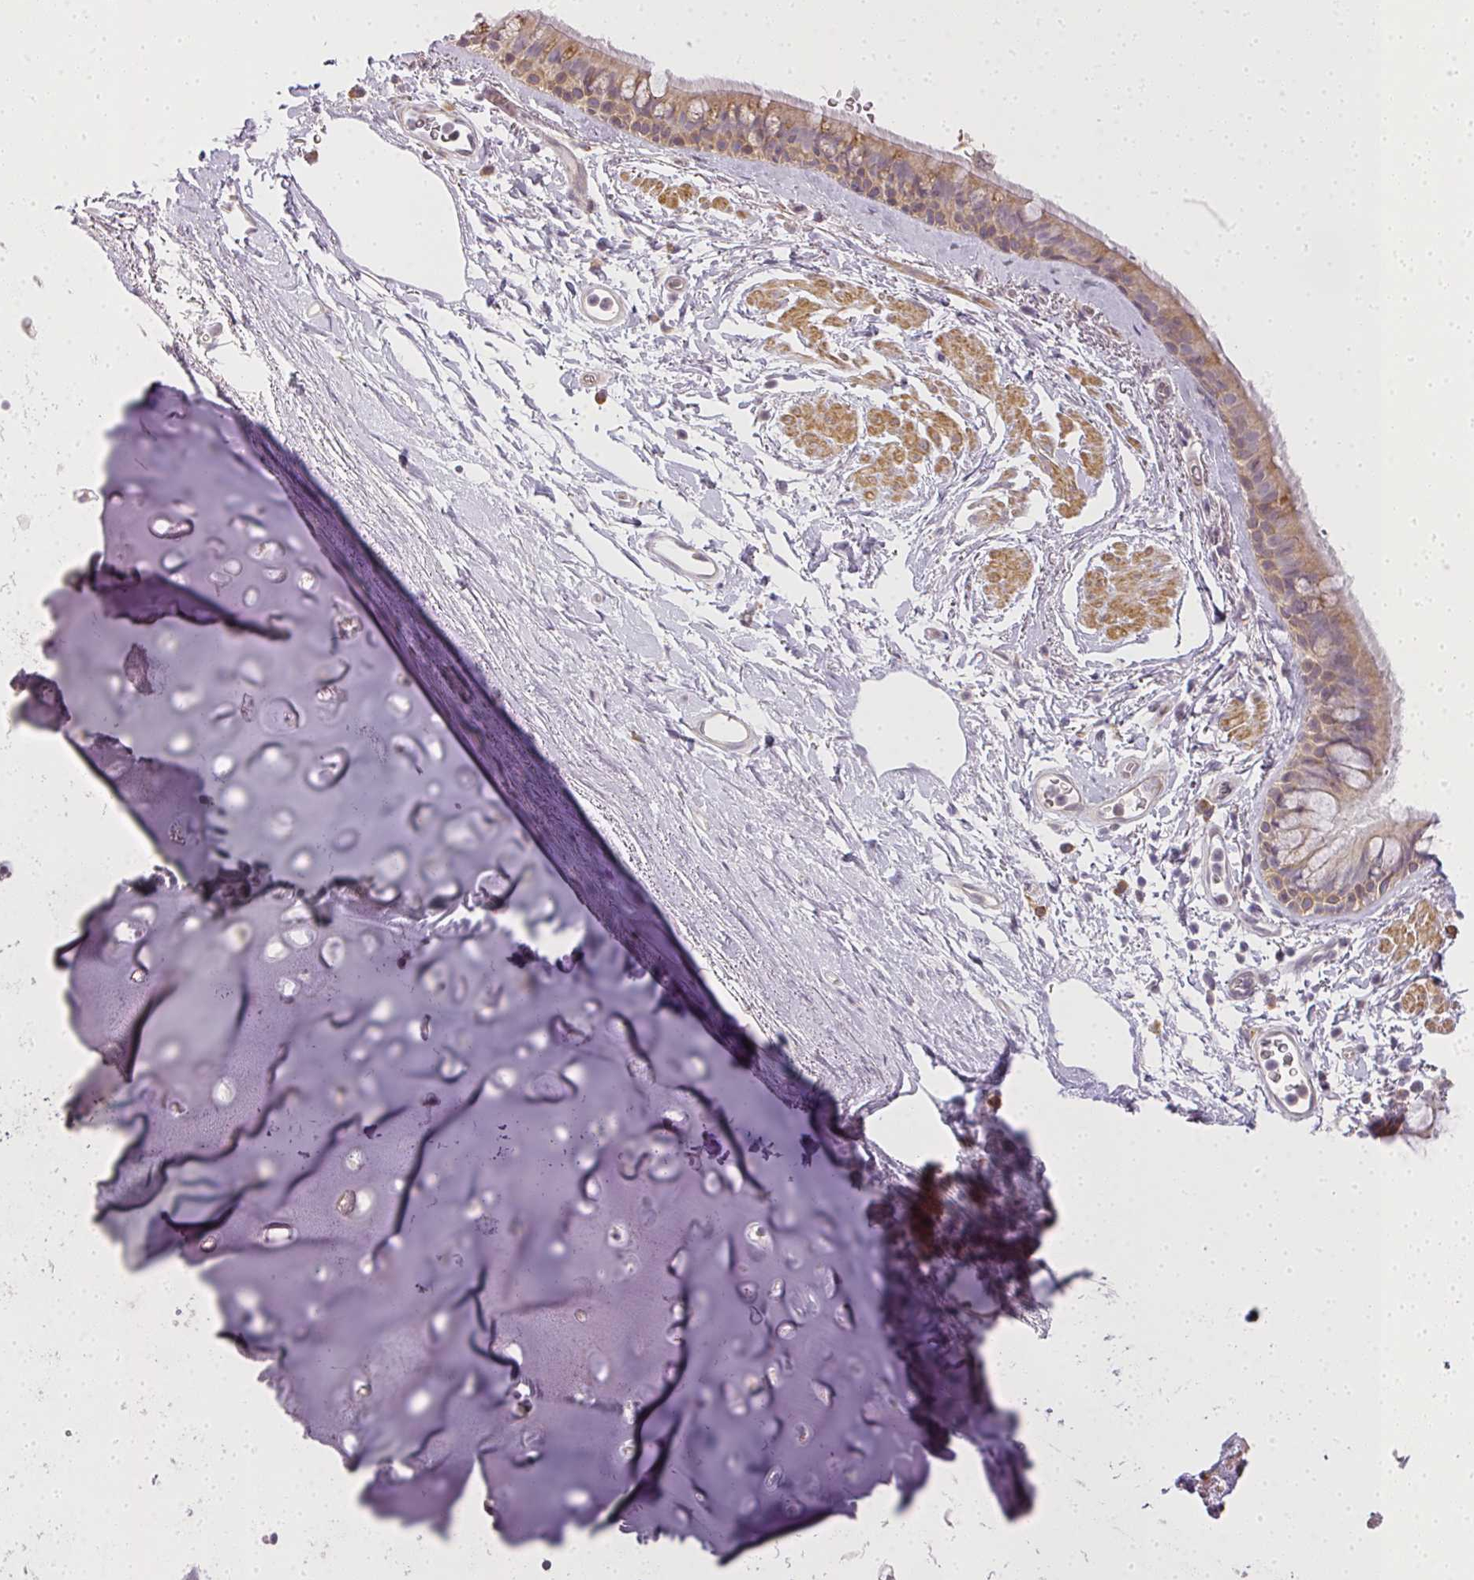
{"staining": {"intensity": "moderate", "quantity": "25%-75%", "location": "cytoplasmic/membranous"}, "tissue": "bronchus", "cell_type": "Respiratory epithelial cells", "image_type": "normal", "snomed": [{"axis": "morphology", "description": "Normal tissue, NOS"}, {"axis": "topography", "description": "Lymph node"}, {"axis": "topography", "description": "Cartilage tissue"}, {"axis": "topography", "description": "Bronchus"}], "caption": "Respiratory epithelial cells show moderate cytoplasmic/membranous expression in about 25%-75% of cells in normal bronchus.", "gene": "MED19", "patient": {"sex": "female", "age": 70}}